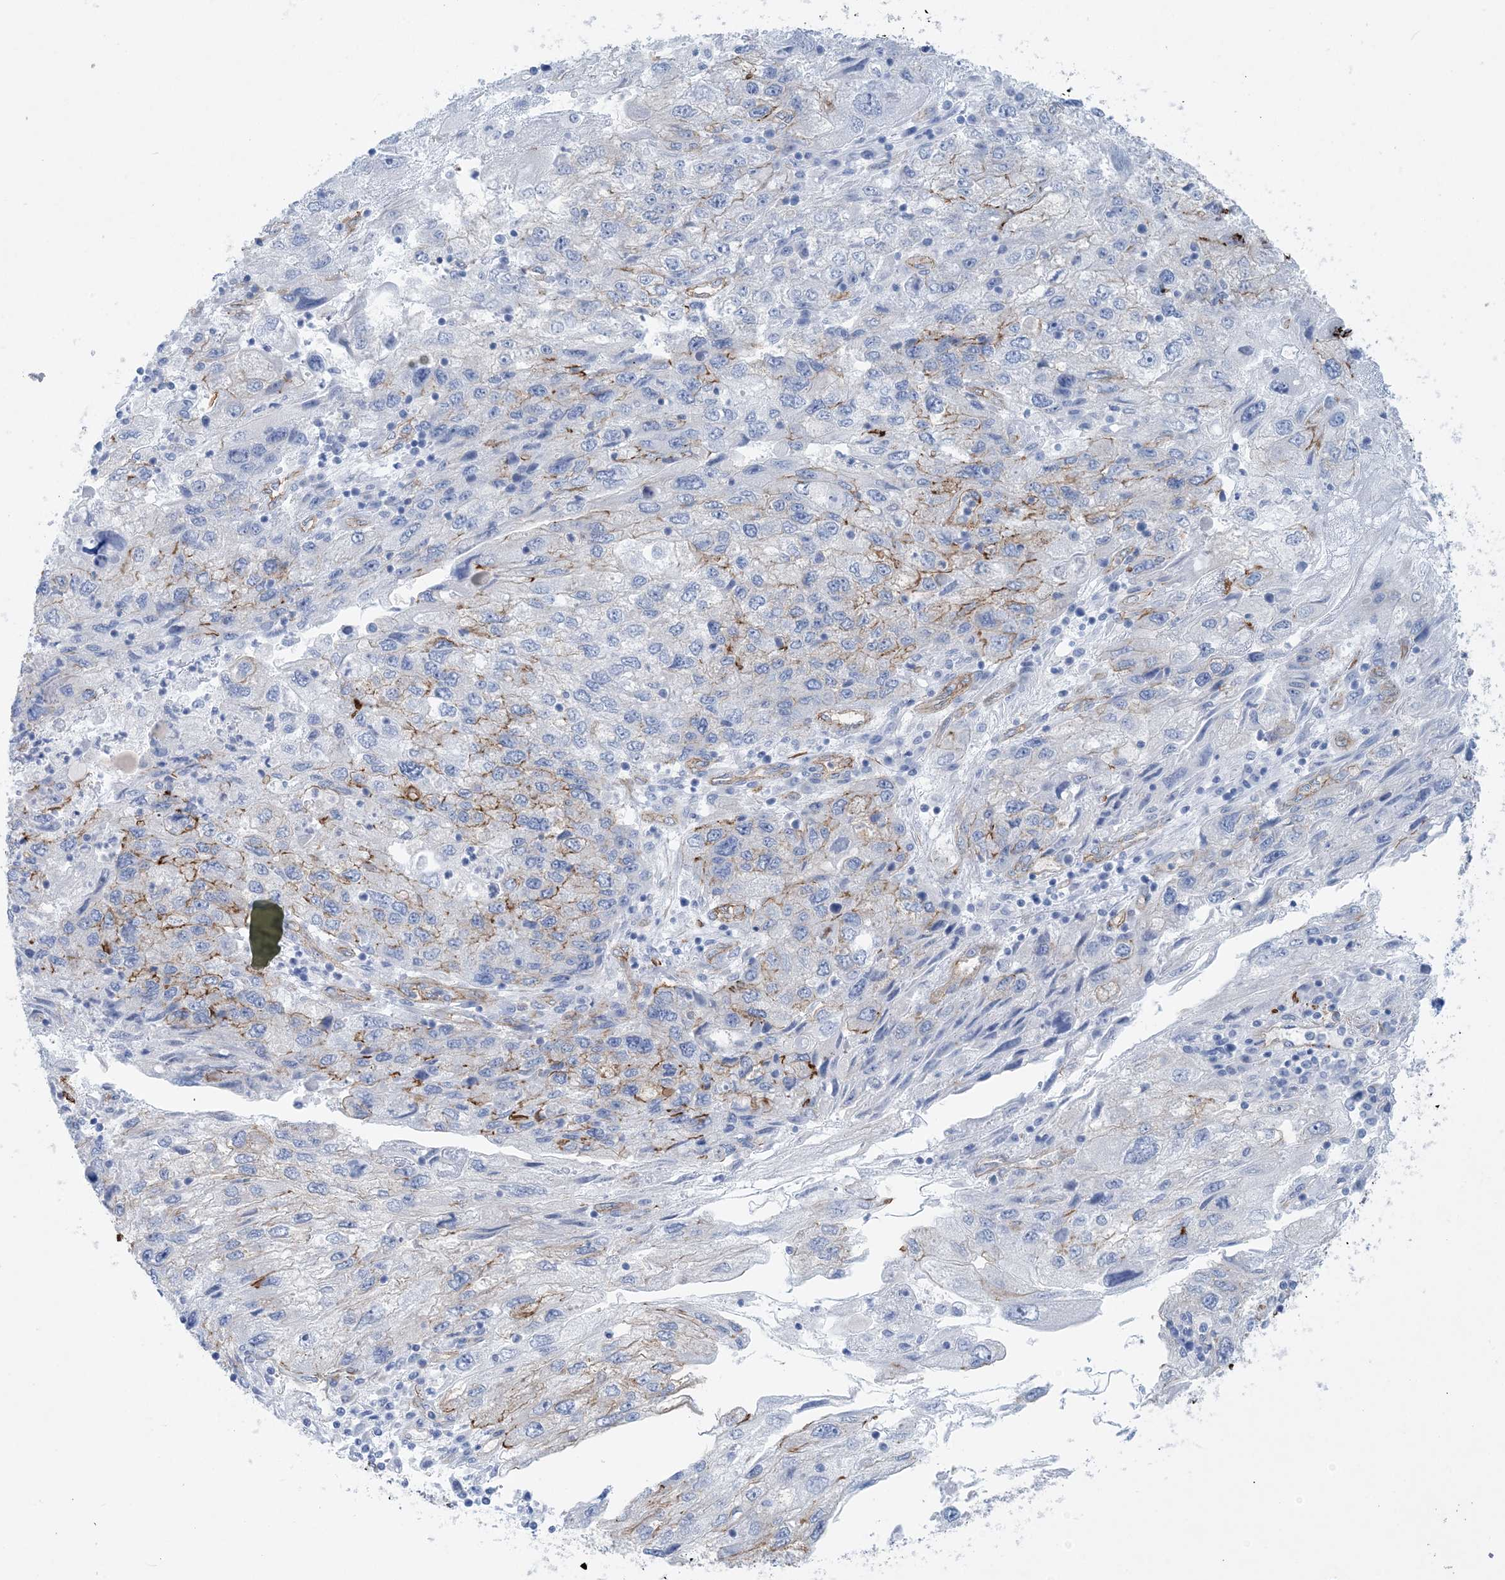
{"staining": {"intensity": "moderate", "quantity": "25%-75%", "location": "cytoplasmic/membranous"}, "tissue": "endometrial cancer", "cell_type": "Tumor cells", "image_type": "cancer", "snomed": [{"axis": "morphology", "description": "Adenocarcinoma, NOS"}, {"axis": "topography", "description": "Endometrium"}], "caption": "Immunohistochemical staining of human endometrial cancer displays medium levels of moderate cytoplasmic/membranous expression in approximately 25%-75% of tumor cells.", "gene": "SHANK1", "patient": {"sex": "female", "age": 49}}